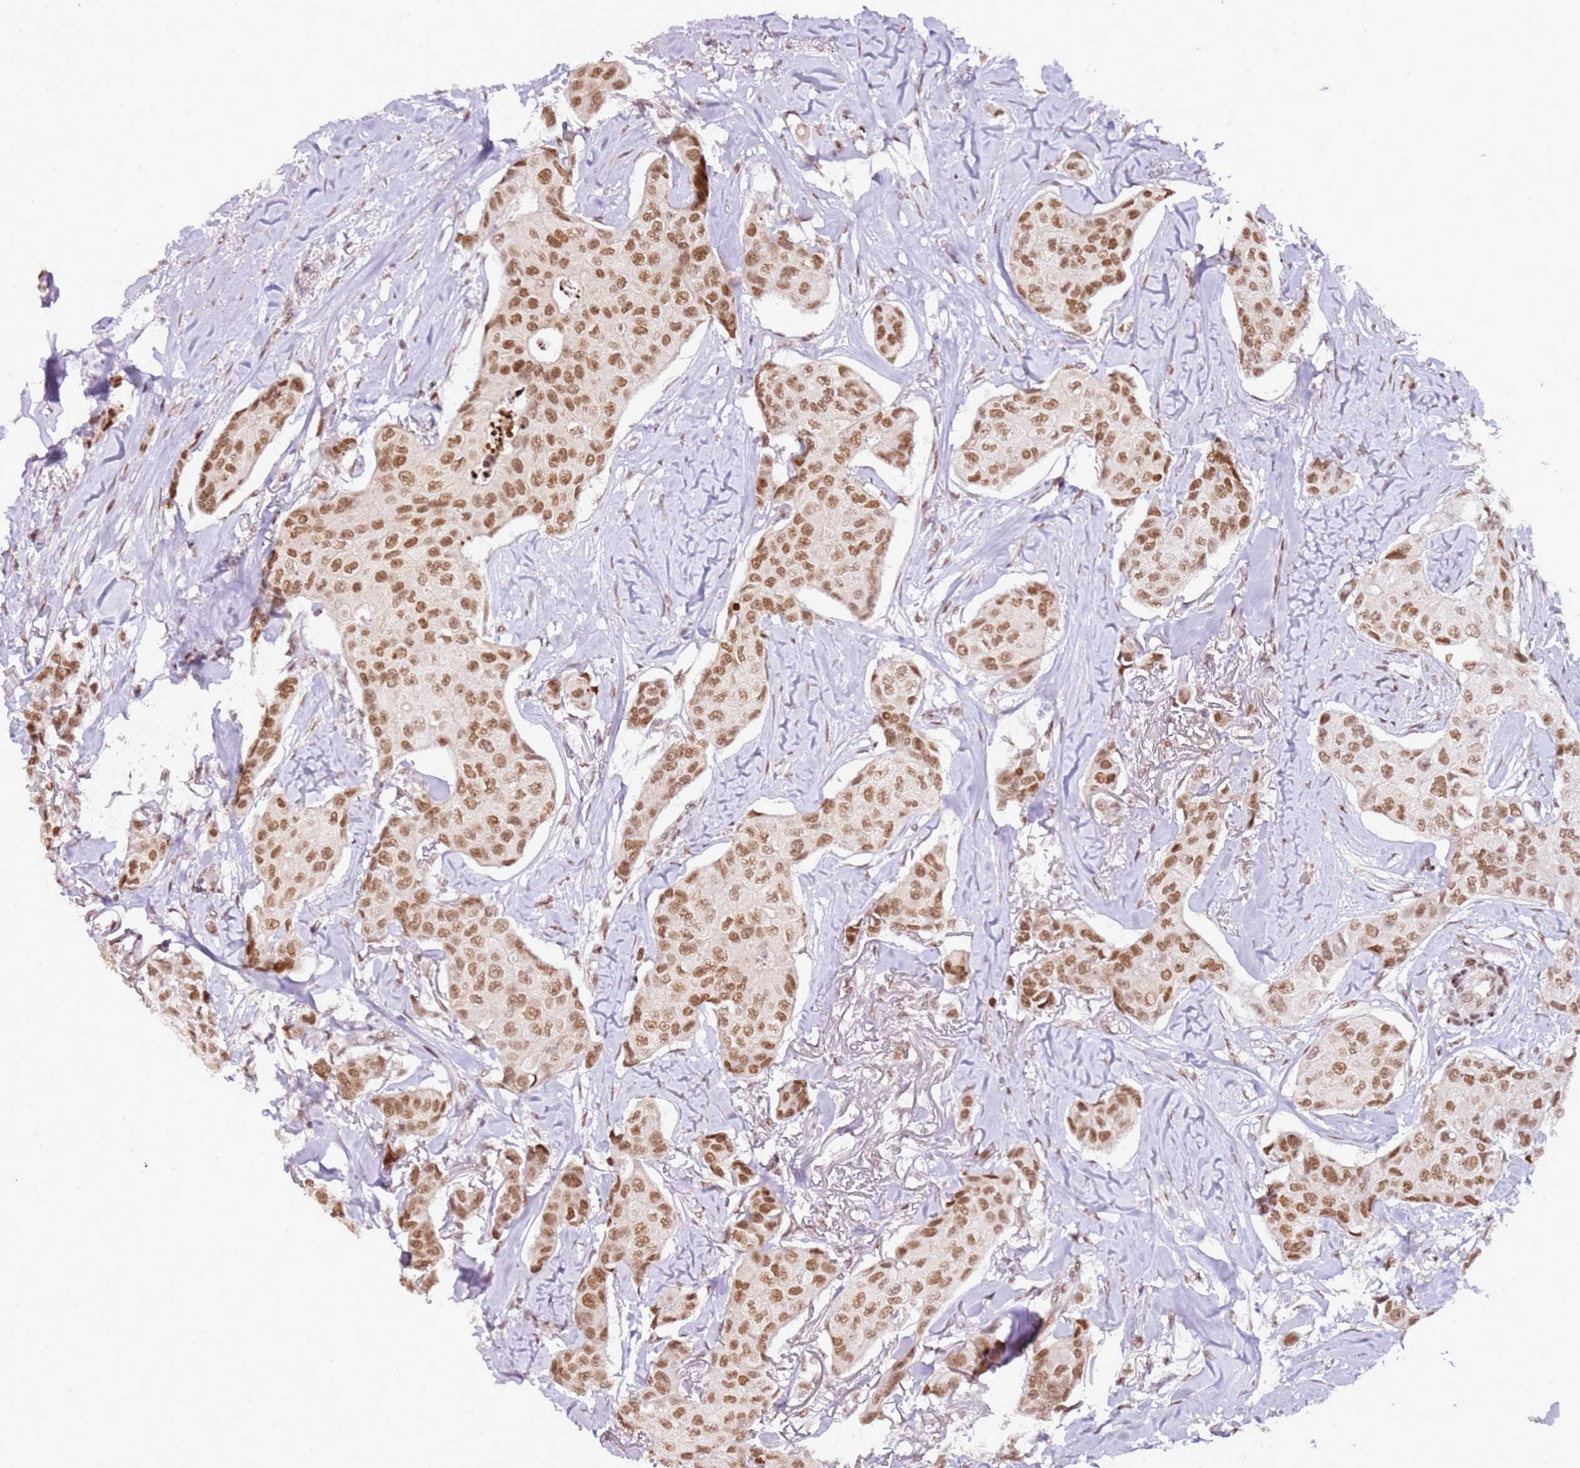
{"staining": {"intensity": "moderate", "quantity": ">75%", "location": "nuclear"}, "tissue": "breast cancer", "cell_type": "Tumor cells", "image_type": "cancer", "snomed": [{"axis": "morphology", "description": "Duct carcinoma"}, {"axis": "topography", "description": "Breast"}], "caption": "This photomicrograph exhibits IHC staining of human breast cancer, with medium moderate nuclear positivity in about >75% of tumor cells.", "gene": "PHC2", "patient": {"sex": "female", "age": 80}}